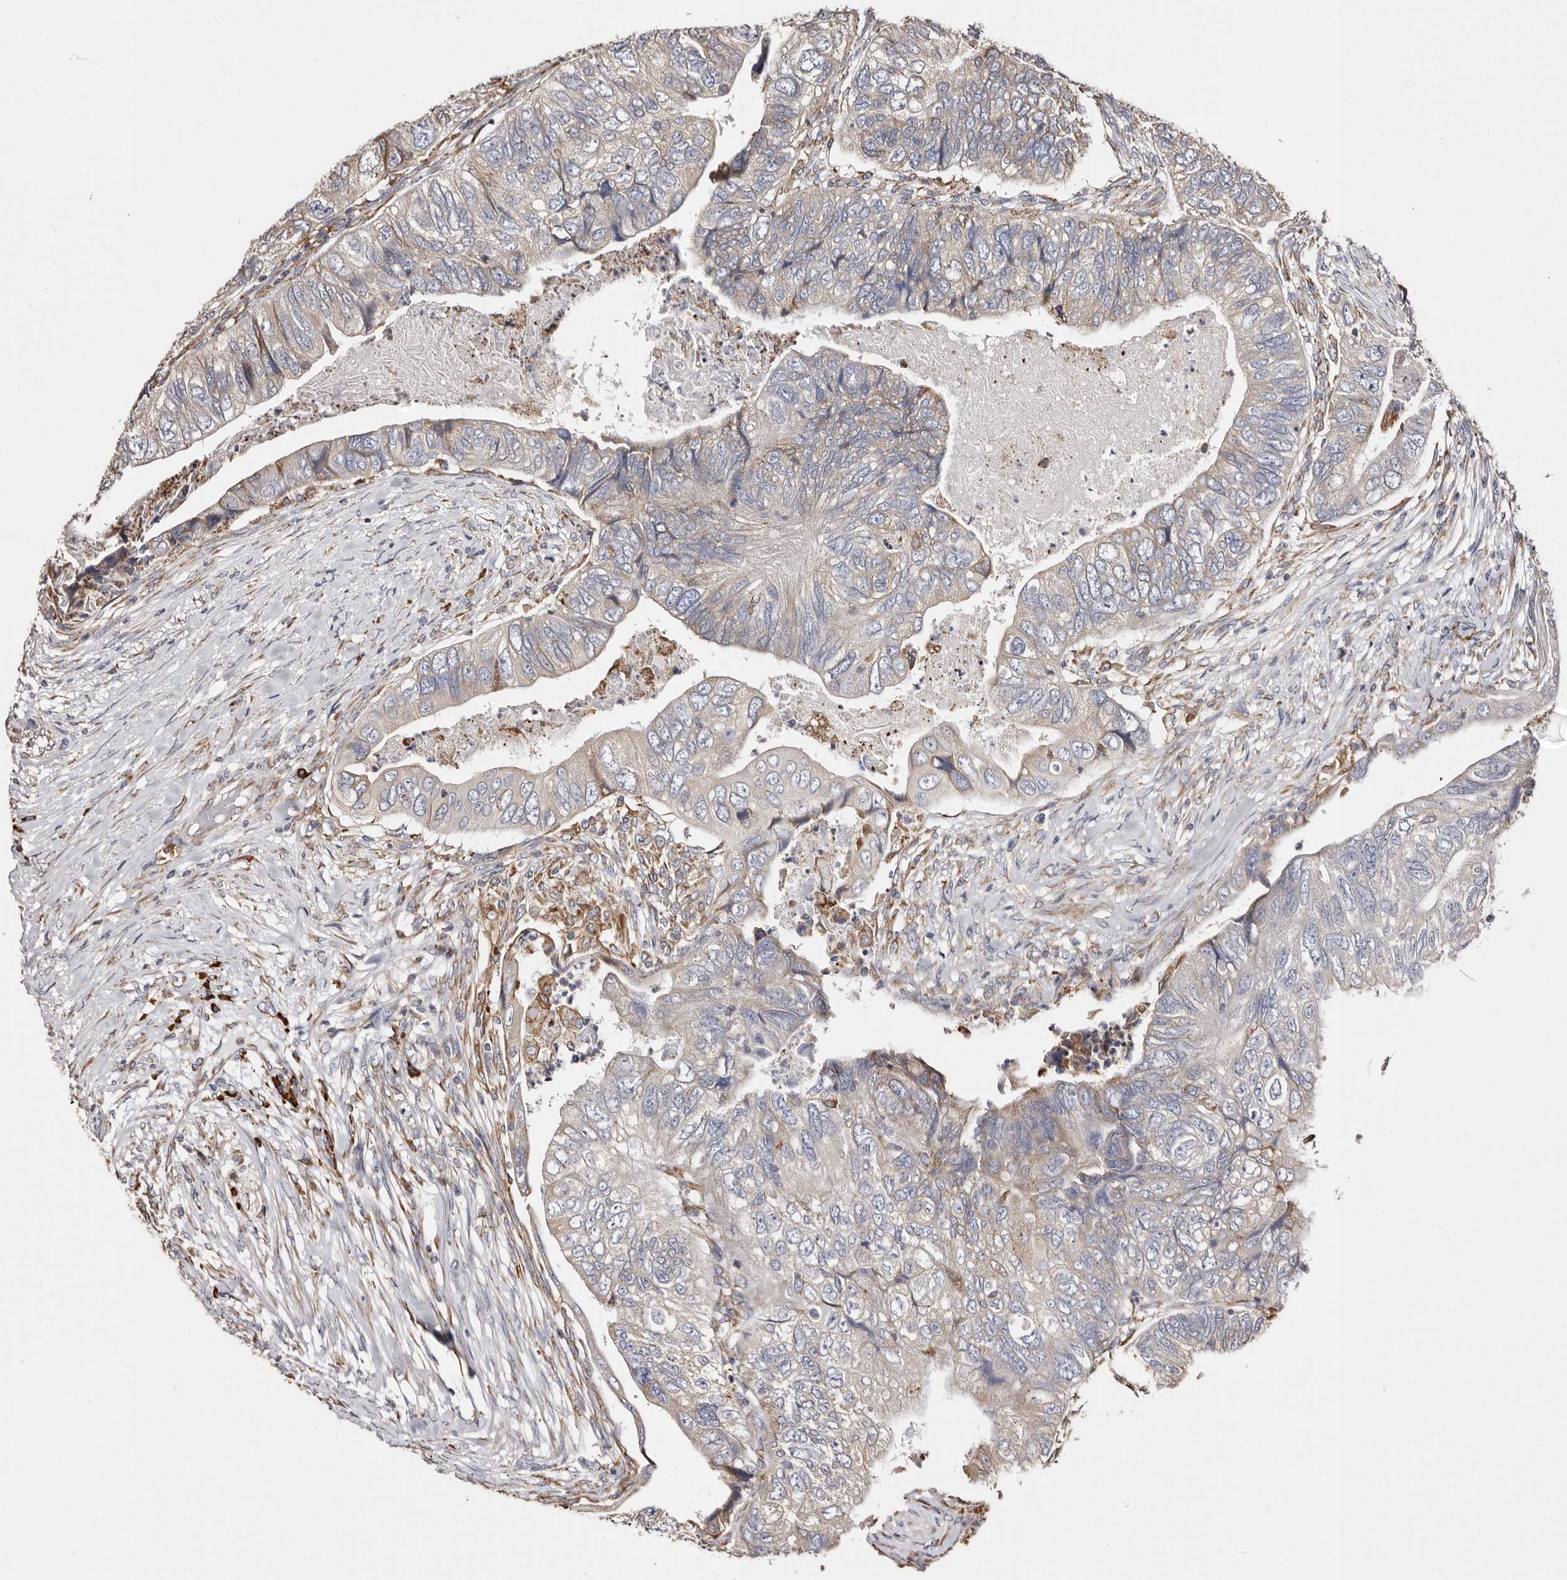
{"staining": {"intensity": "moderate", "quantity": "<25%", "location": "cytoplasmic/membranous"}, "tissue": "colorectal cancer", "cell_type": "Tumor cells", "image_type": "cancer", "snomed": [{"axis": "morphology", "description": "Adenocarcinoma, NOS"}, {"axis": "topography", "description": "Rectum"}], "caption": "Immunohistochemical staining of human colorectal cancer reveals low levels of moderate cytoplasmic/membranous positivity in about <25% of tumor cells.", "gene": "ACBD6", "patient": {"sex": "male", "age": 63}}